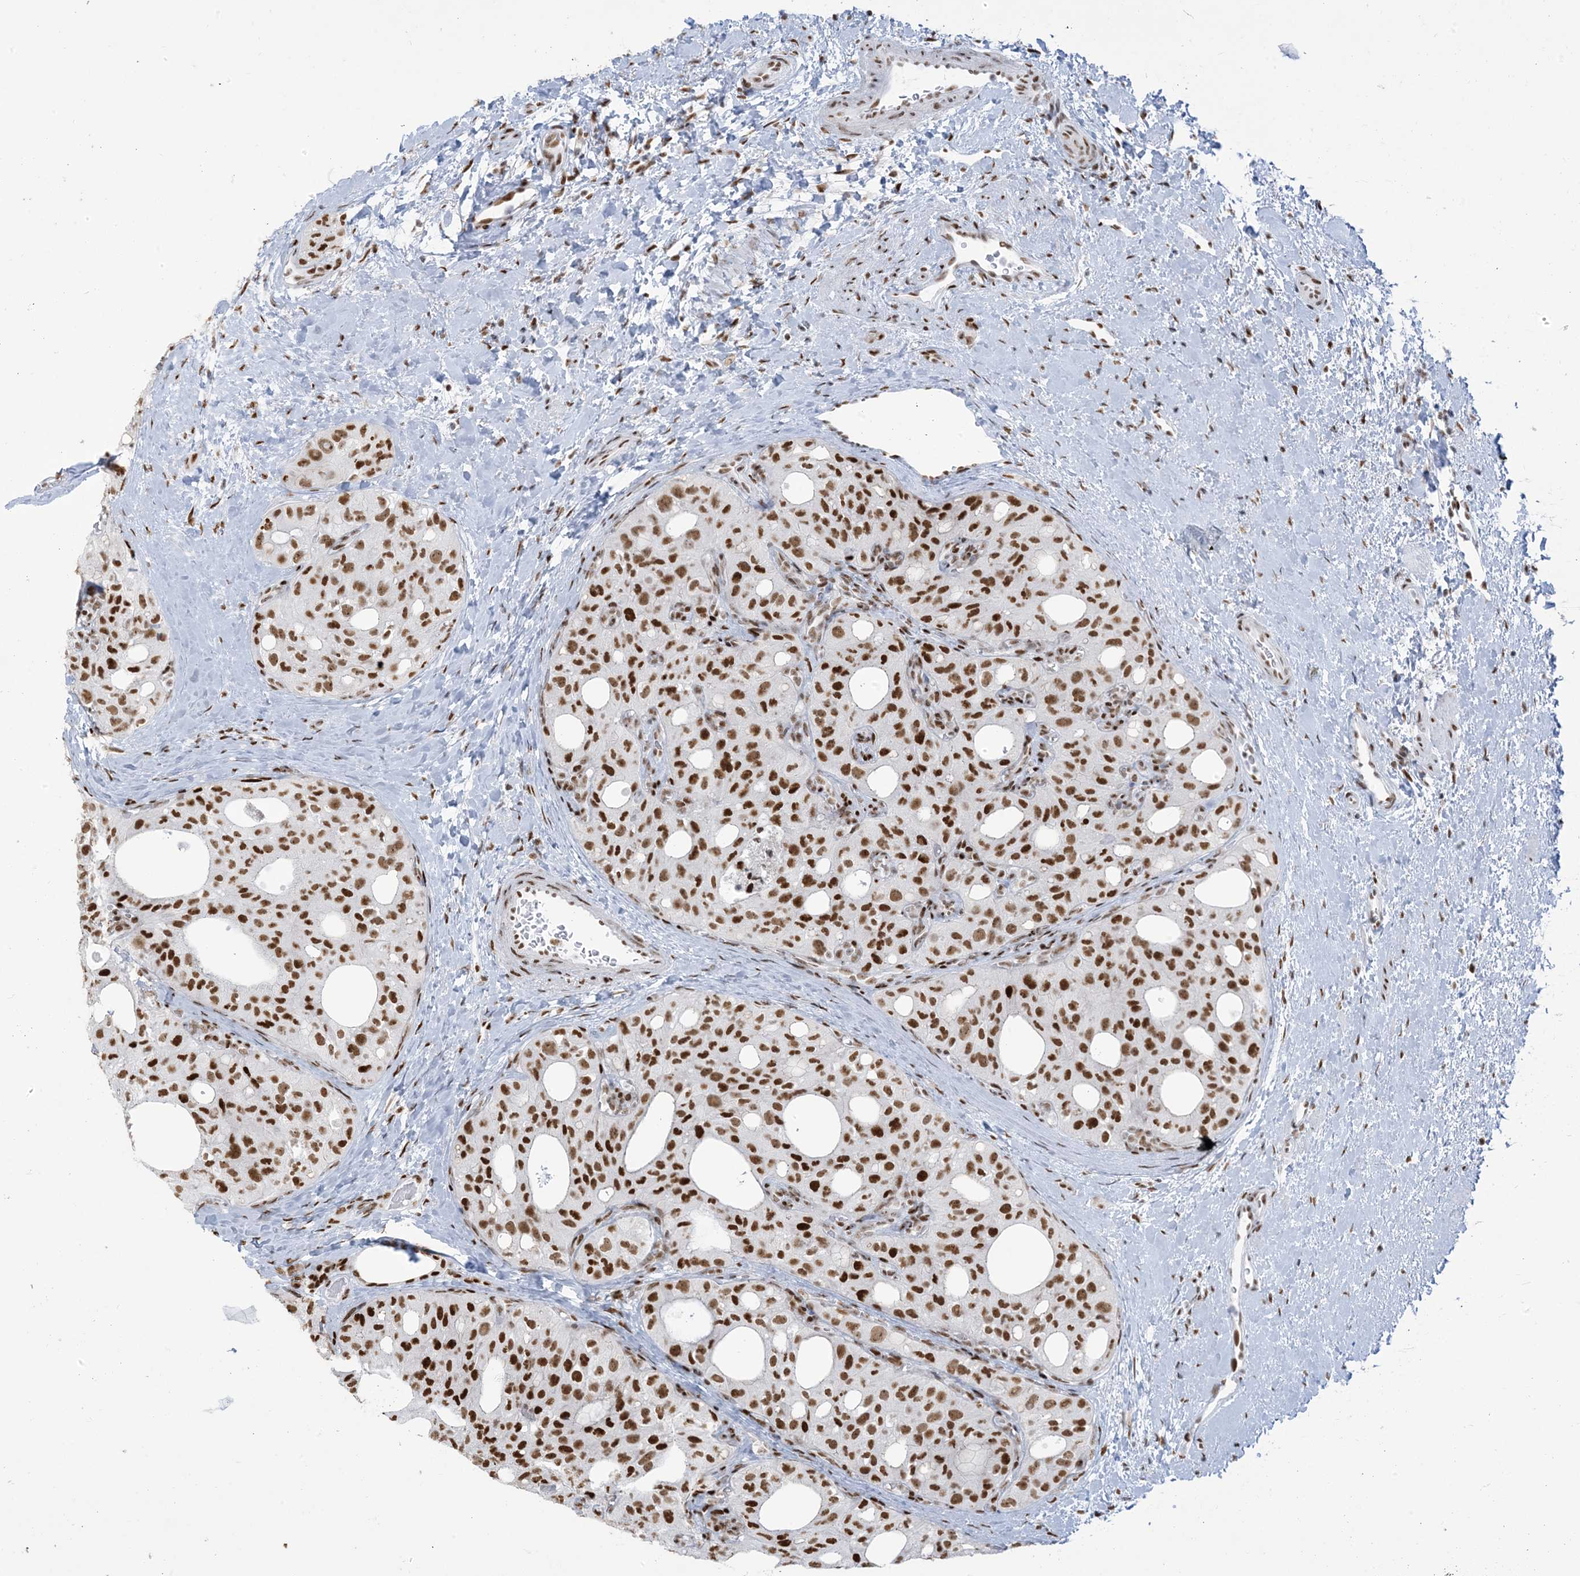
{"staining": {"intensity": "strong", "quantity": ">75%", "location": "nuclear"}, "tissue": "thyroid cancer", "cell_type": "Tumor cells", "image_type": "cancer", "snomed": [{"axis": "morphology", "description": "Follicular adenoma carcinoma, NOS"}, {"axis": "topography", "description": "Thyroid gland"}], "caption": "Thyroid cancer stained with a brown dye exhibits strong nuclear positive staining in approximately >75% of tumor cells.", "gene": "STAG1", "patient": {"sex": "male", "age": 75}}